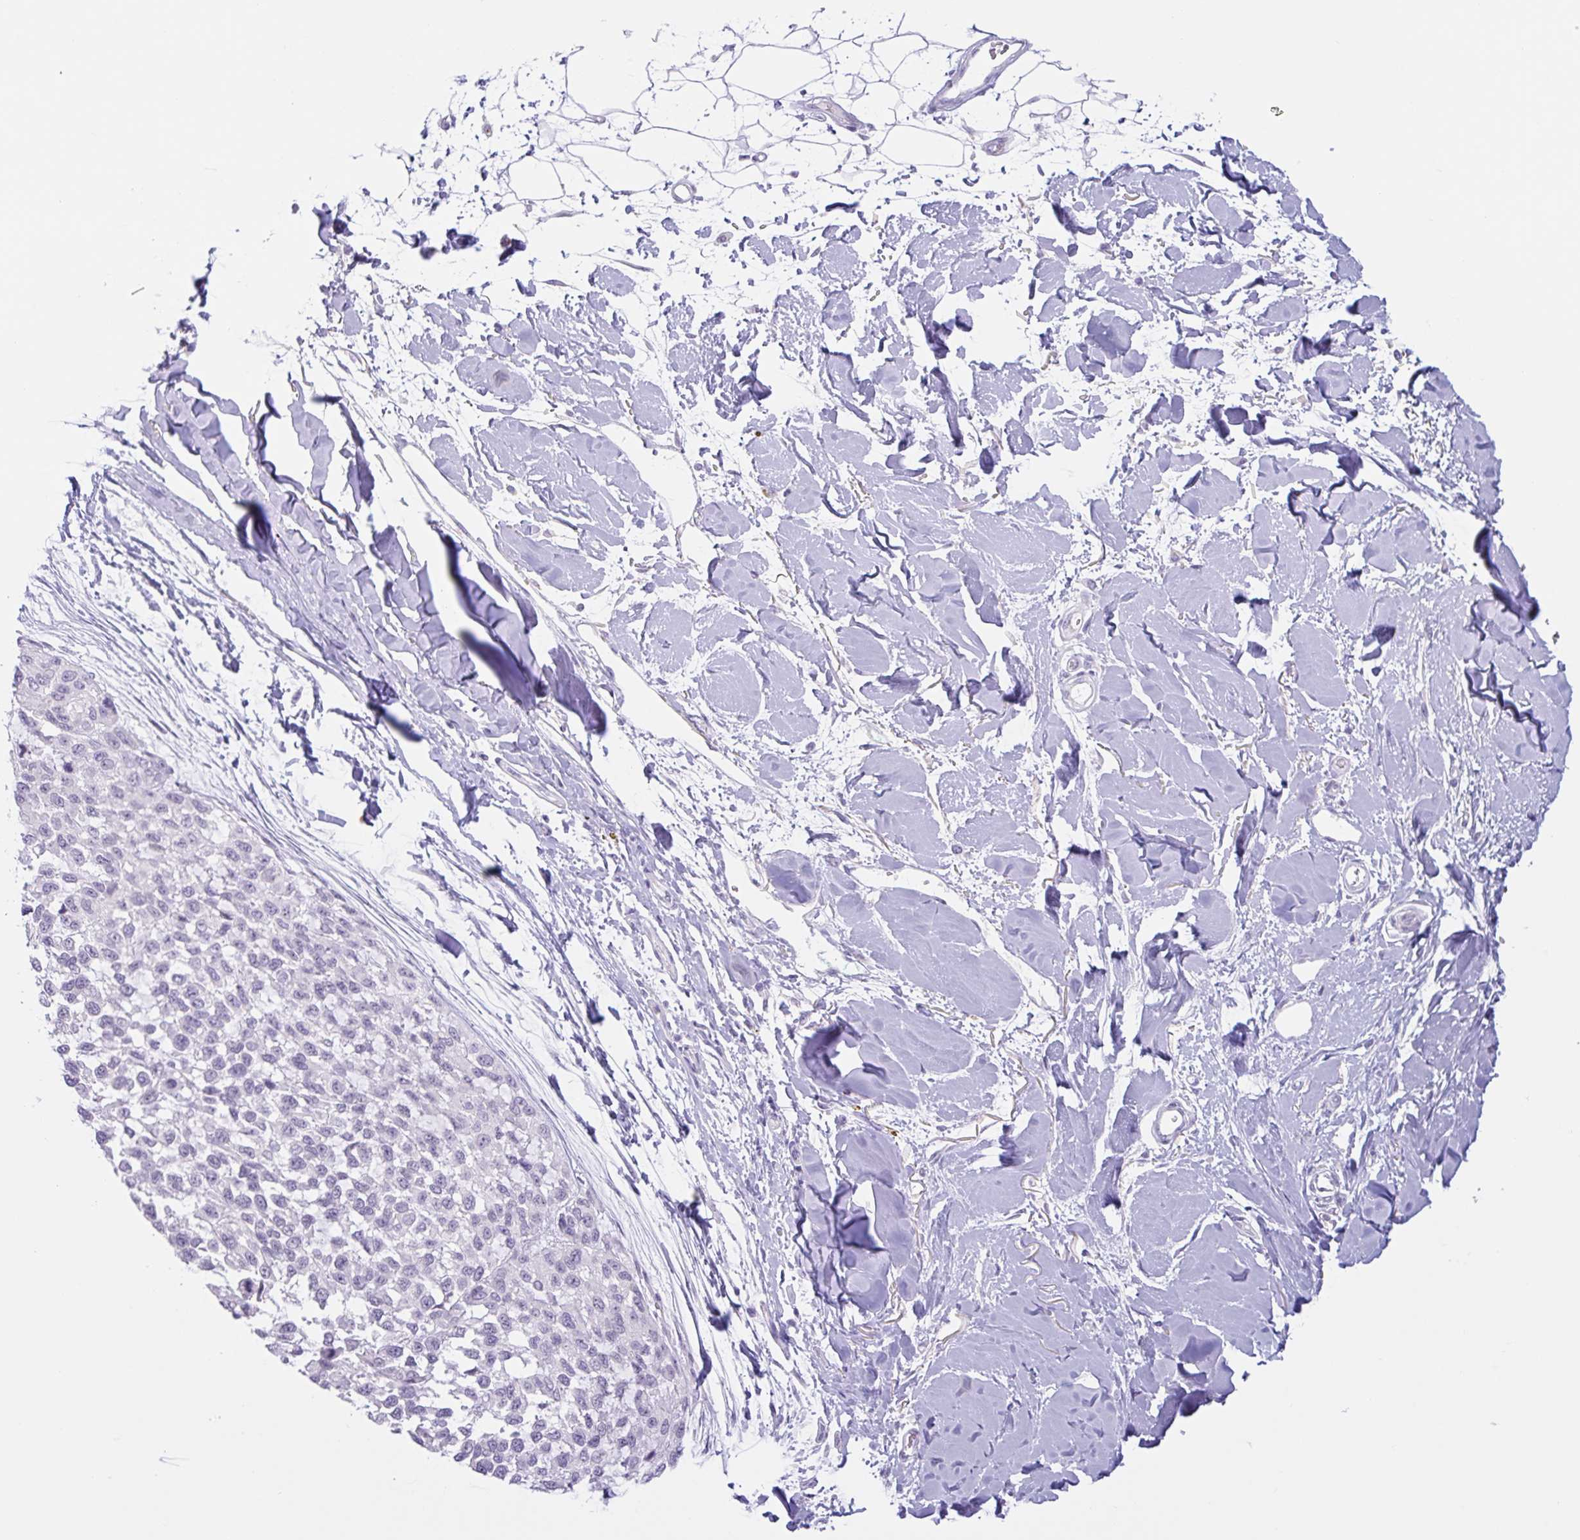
{"staining": {"intensity": "negative", "quantity": "none", "location": "none"}, "tissue": "melanoma", "cell_type": "Tumor cells", "image_type": "cancer", "snomed": [{"axis": "morphology", "description": "Malignant melanoma, NOS"}, {"axis": "topography", "description": "Skin"}], "caption": "The micrograph demonstrates no staining of tumor cells in melanoma.", "gene": "CTSE", "patient": {"sex": "male", "age": 62}}